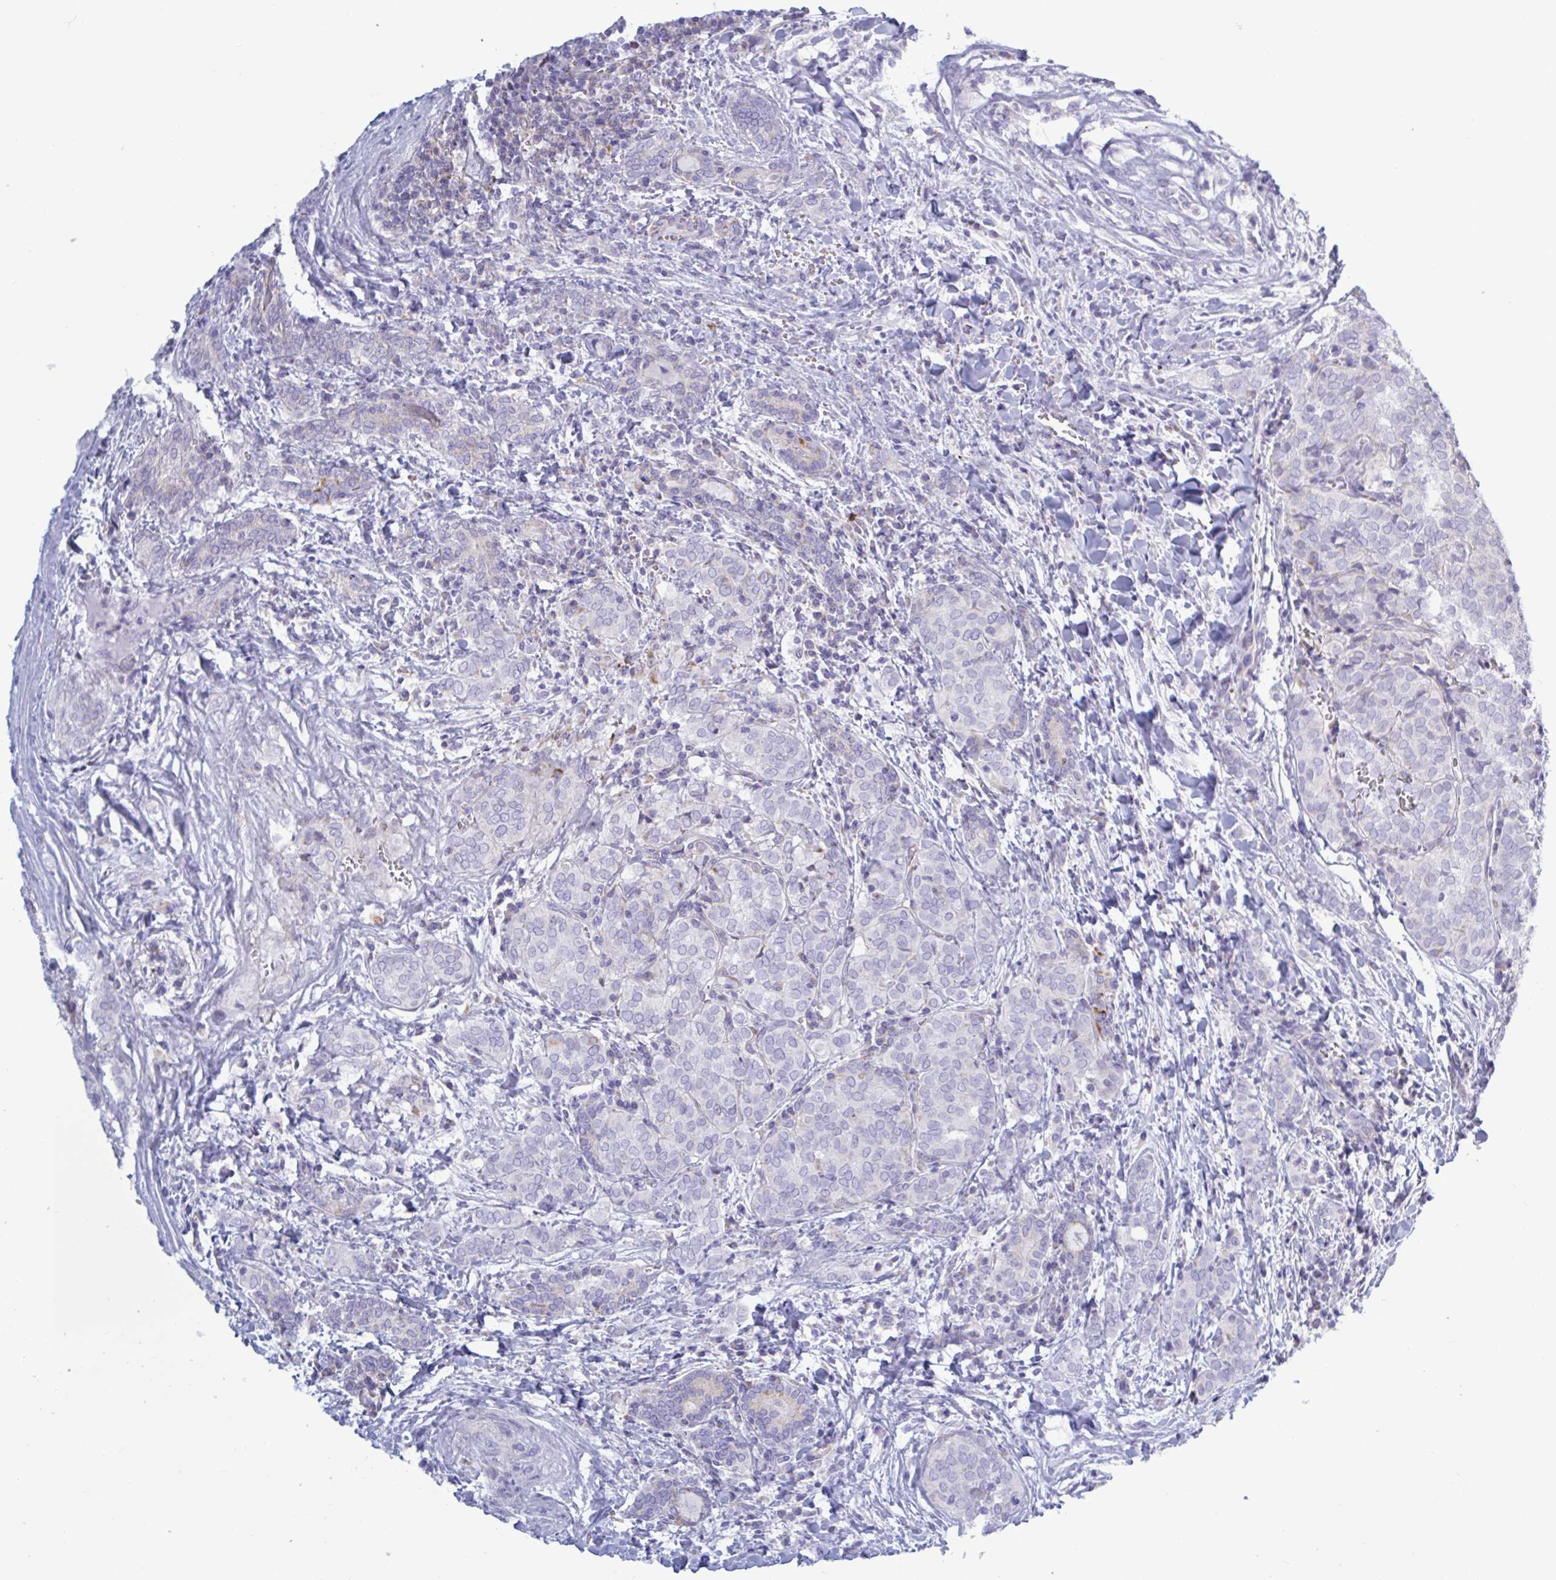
{"staining": {"intensity": "negative", "quantity": "none", "location": "none"}, "tissue": "thyroid cancer", "cell_type": "Tumor cells", "image_type": "cancer", "snomed": [{"axis": "morphology", "description": "Papillary adenocarcinoma, NOS"}, {"axis": "topography", "description": "Thyroid gland"}], "caption": "High magnification brightfield microscopy of thyroid cancer (papillary adenocarcinoma) stained with DAB (3,3'-diaminobenzidine) (brown) and counterstained with hematoxylin (blue): tumor cells show no significant positivity.", "gene": "ATG9A", "patient": {"sex": "female", "age": 30}}